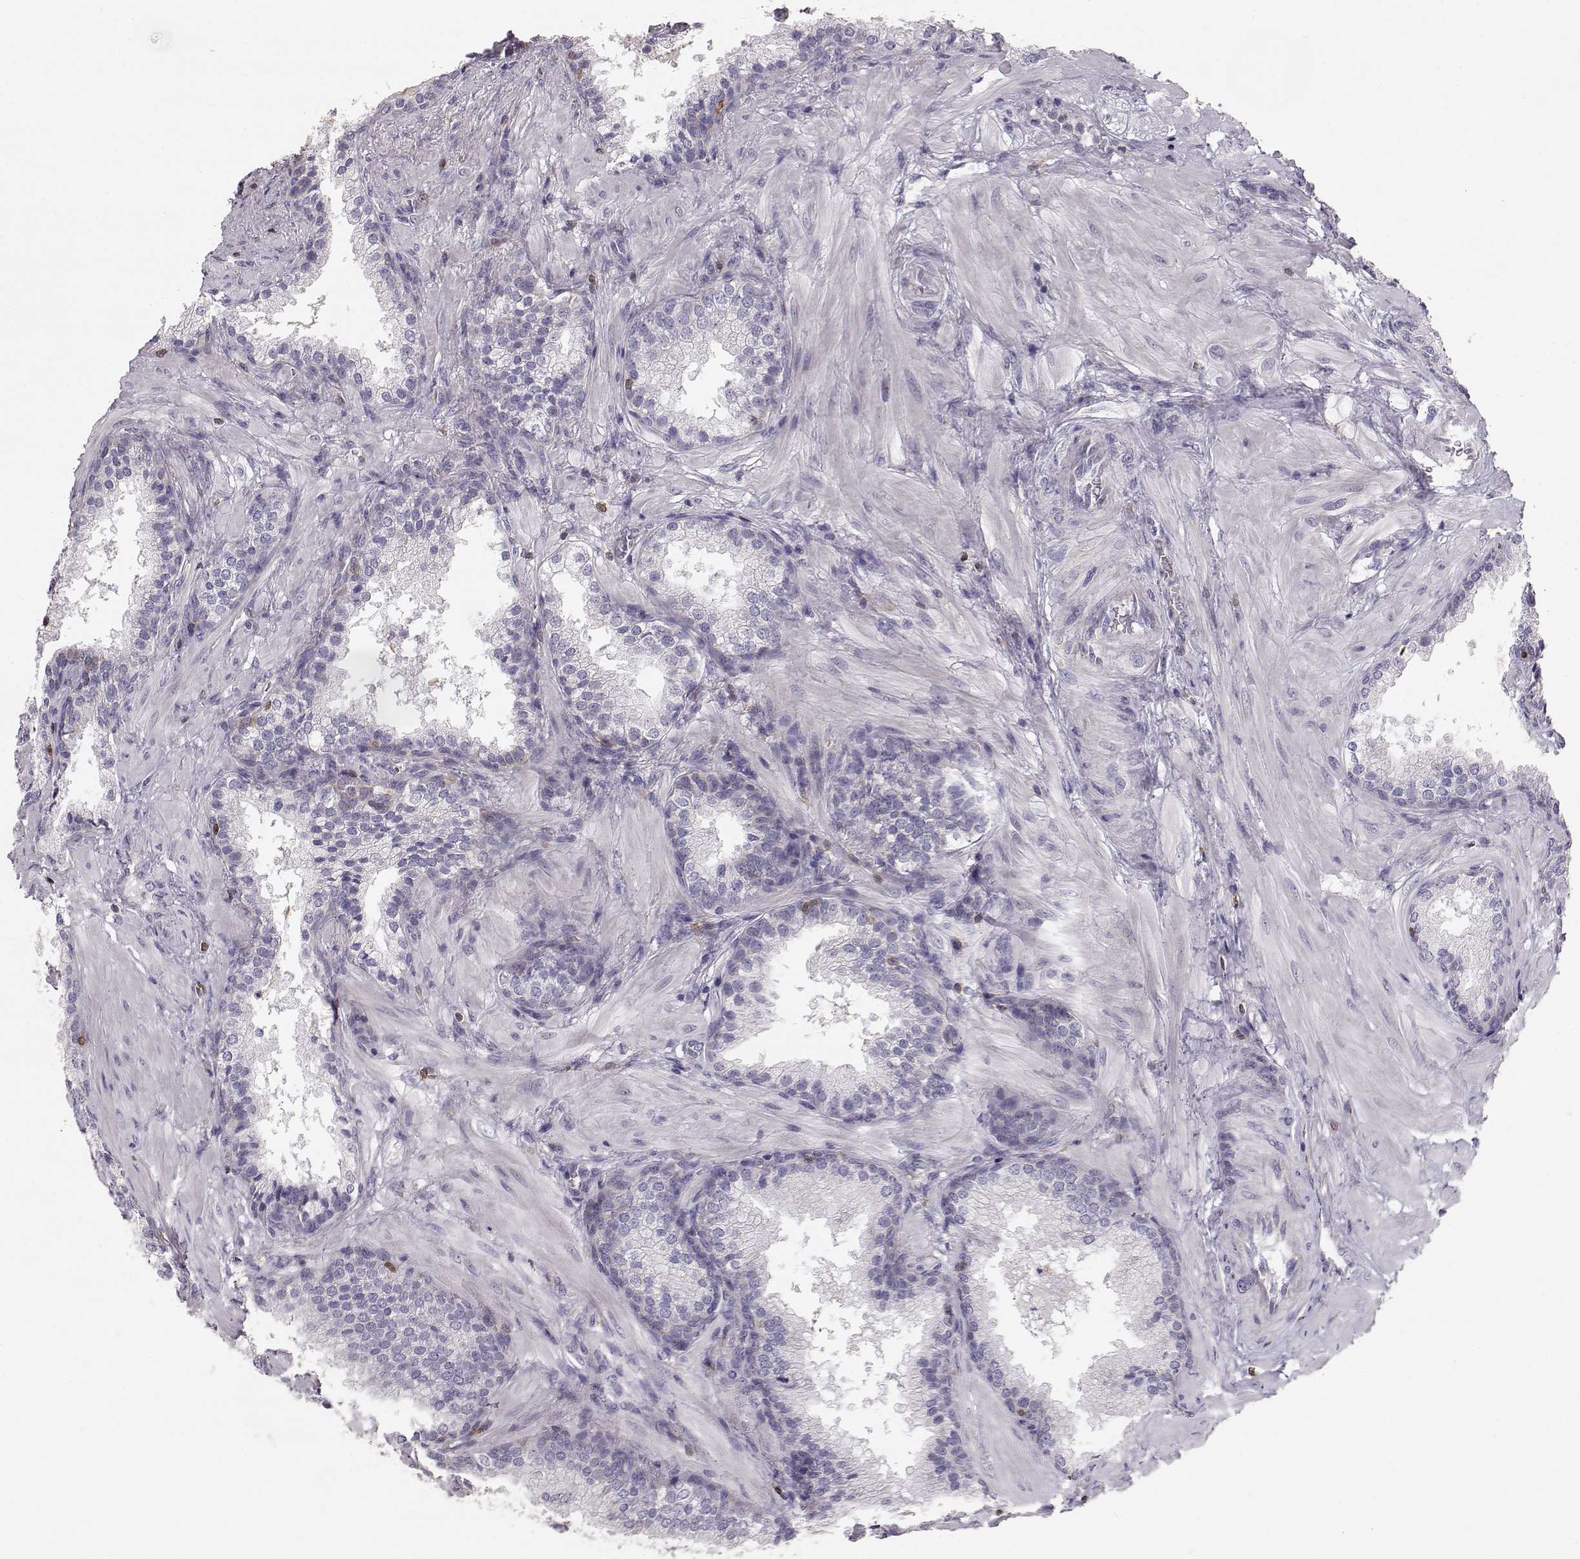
{"staining": {"intensity": "negative", "quantity": "none", "location": "none"}, "tissue": "prostate cancer", "cell_type": "Tumor cells", "image_type": "cancer", "snomed": [{"axis": "morphology", "description": "Adenocarcinoma, Low grade"}, {"axis": "topography", "description": "Prostate"}], "caption": "A micrograph of human prostate low-grade adenocarcinoma is negative for staining in tumor cells. (DAB (3,3'-diaminobenzidine) immunohistochemistry visualized using brightfield microscopy, high magnification).", "gene": "GRAP2", "patient": {"sex": "male", "age": 56}}